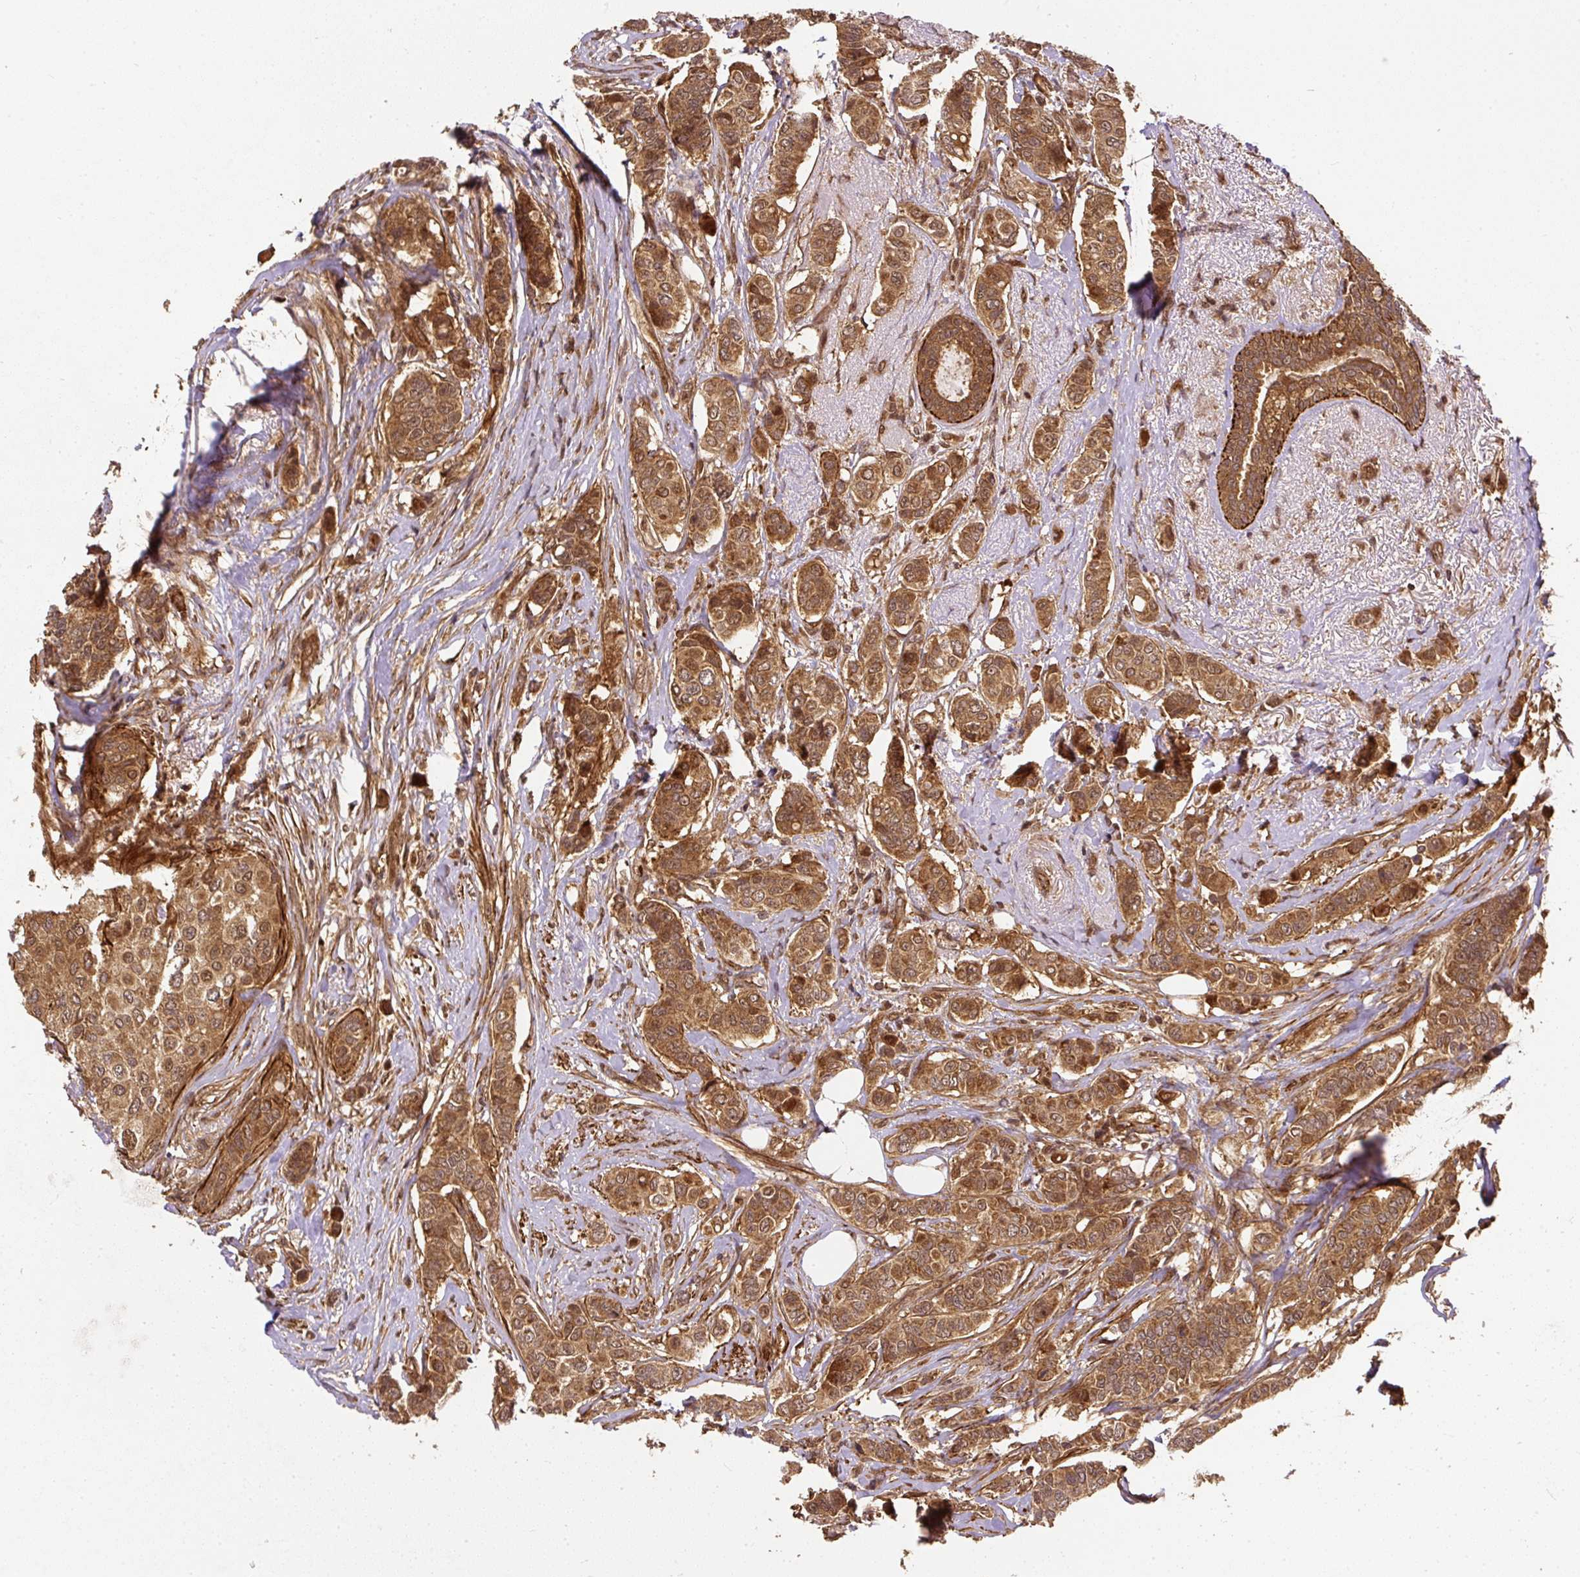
{"staining": {"intensity": "strong", "quantity": ">75%", "location": "cytoplasmic/membranous"}, "tissue": "breast cancer", "cell_type": "Tumor cells", "image_type": "cancer", "snomed": [{"axis": "morphology", "description": "Lobular carcinoma"}, {"axis": "topography", "description": "Breast"}], "caption": "High-magnification brightfield microscopy of breast lobular carcinoma stained with DAB (3,3'-diaminobenzidine) (brown) and counterstained with hematoxylin (blue). tumor cells exhibit strong cytoplasmic/membranous staining is present in about>75% of cells. The protein is stained brown, and the nuclei are stained in blue (DAB (3,3'-diaminobenzidine) IHC with brightfield microscopy, high magnification).", "gene": "PSMD1", "patient": {"sex": "female", "age": 51}}